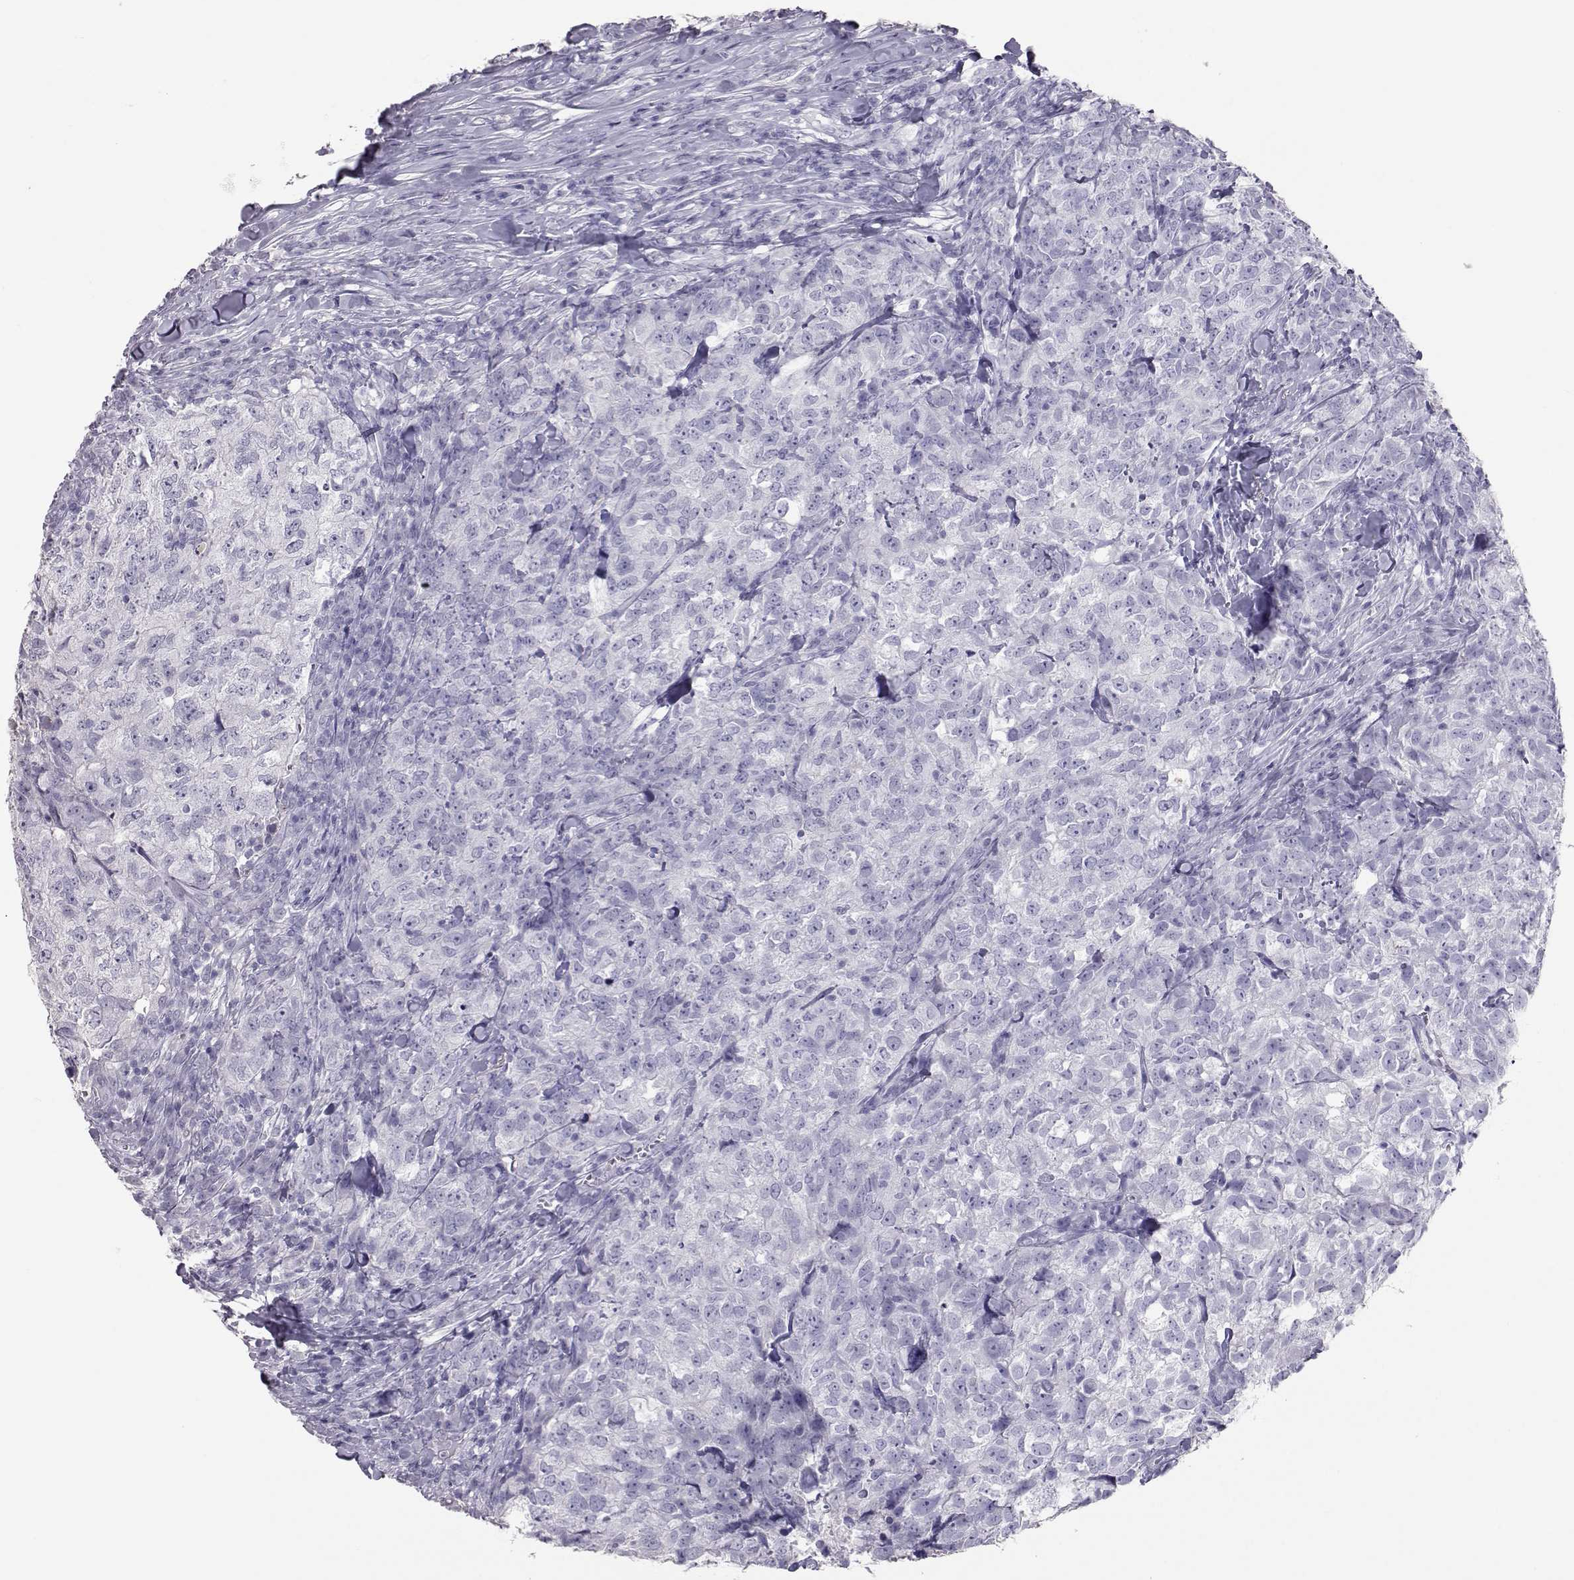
{"staining": {"intensity": "negative", "quantity": "none", "location": "none"}, "tissue": "breast cancer", "cell_type": "Tumor cells", "image_type": "cancer", "snomed": [{"axis": "morphology", "description": "Duct carcinoma"}, {"axis": "topography", "description": "Breast"}], "caption": "This is an IHC histopathology image of infiltrating ductal carcinoma (breast). There is no expression in tumor cells.", "gene": "PMCH", "patient": {"sex": "female", "age": 30}}